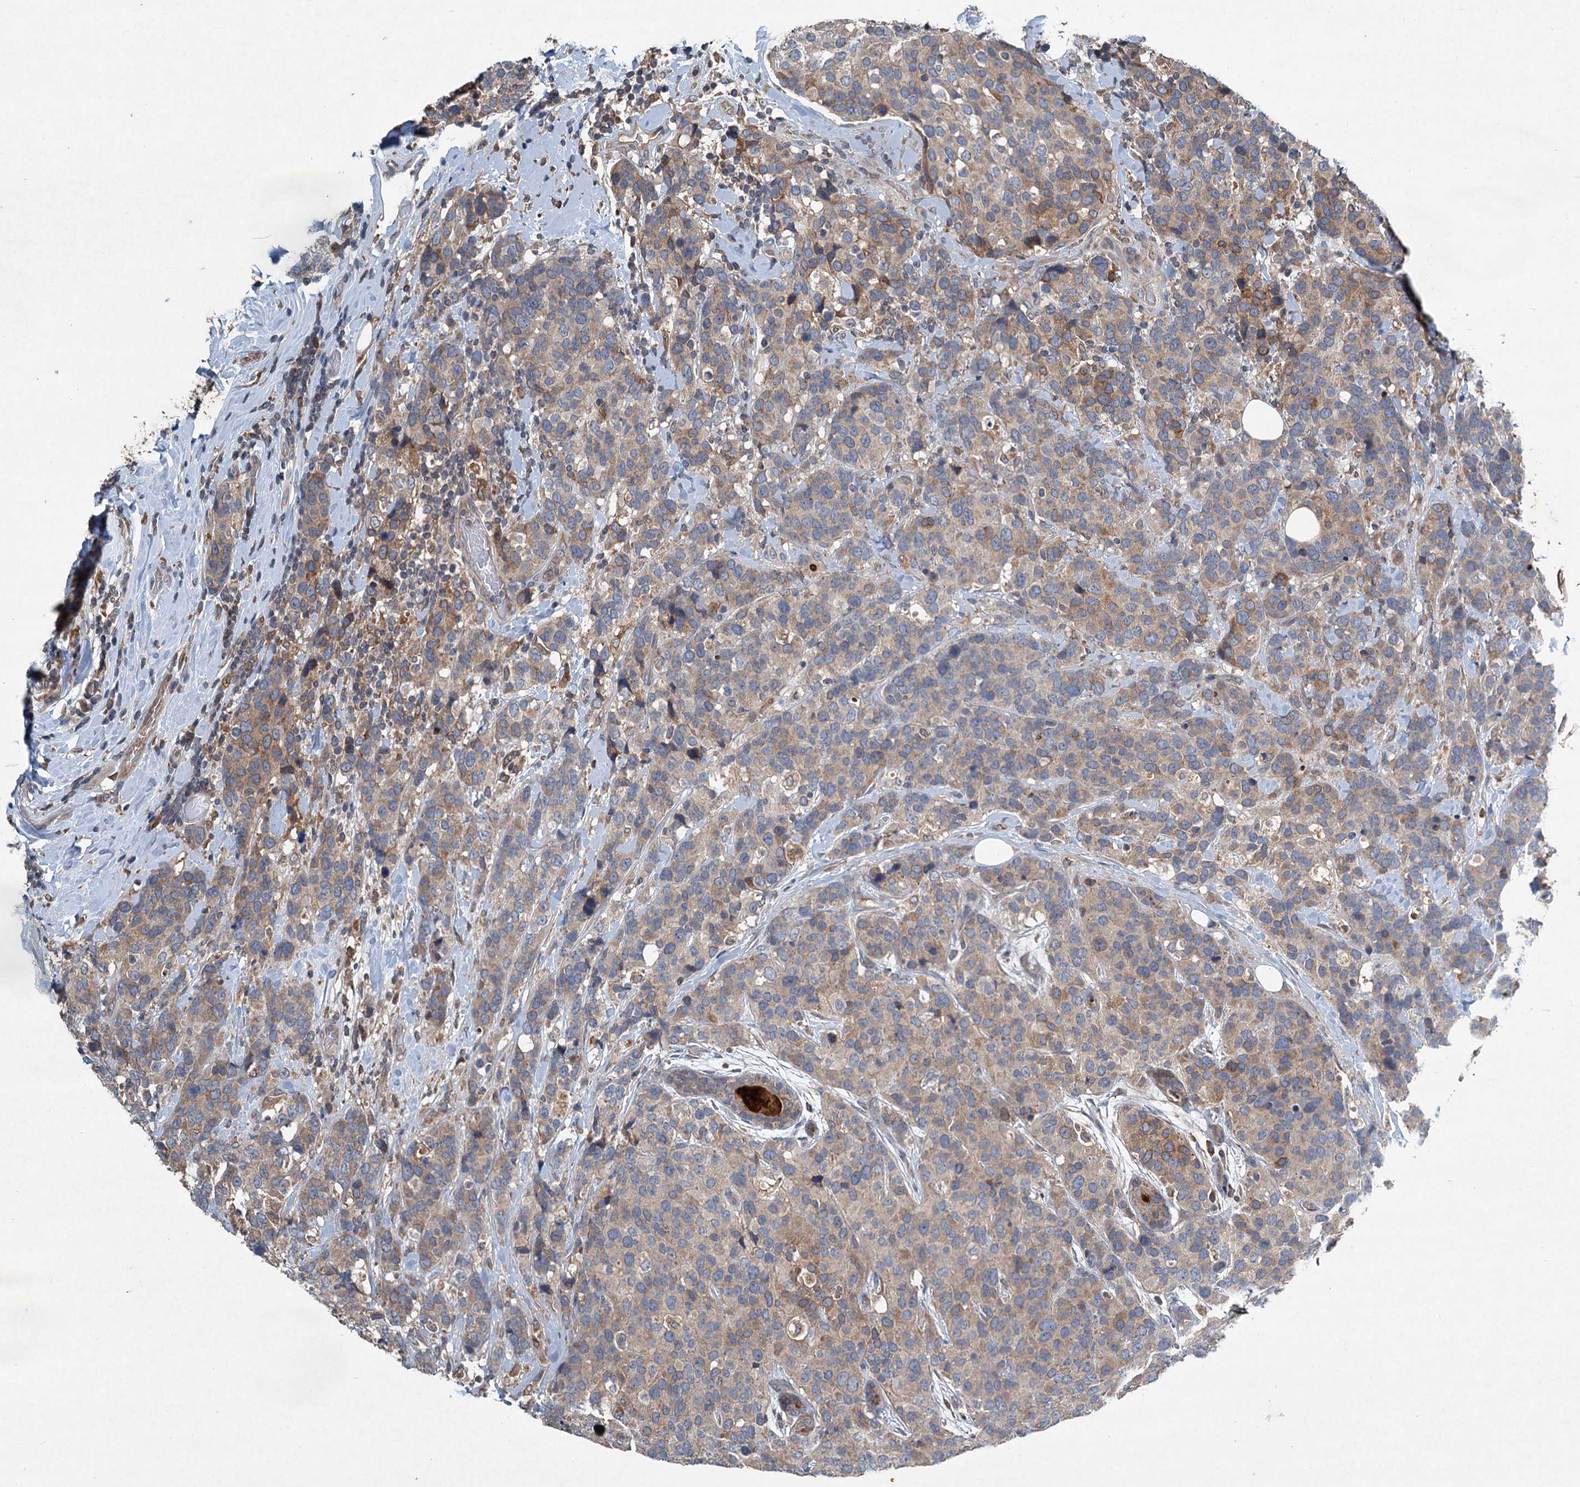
{"staining": {"intensity": "weak", "quantity": ">75%", "location": "cytoplasmic/membranous"}, "tissue": "breast cancer", "cell_type": "Tumor cells", "image_type": "cancer", "snomed": [{"axis": "morphology", "description": "Lobular carcinoma"}, {"axis": "topography", "description": "Breast"}], "caption": "There is low levels of weak cytoplasmic/membranous positivity in tumor cells of breast cancer, as demonstrated by immunohistochemical staining (brown color).", "gene": "TAPBPL", "patient": {"sex": "female", "age": 59}}